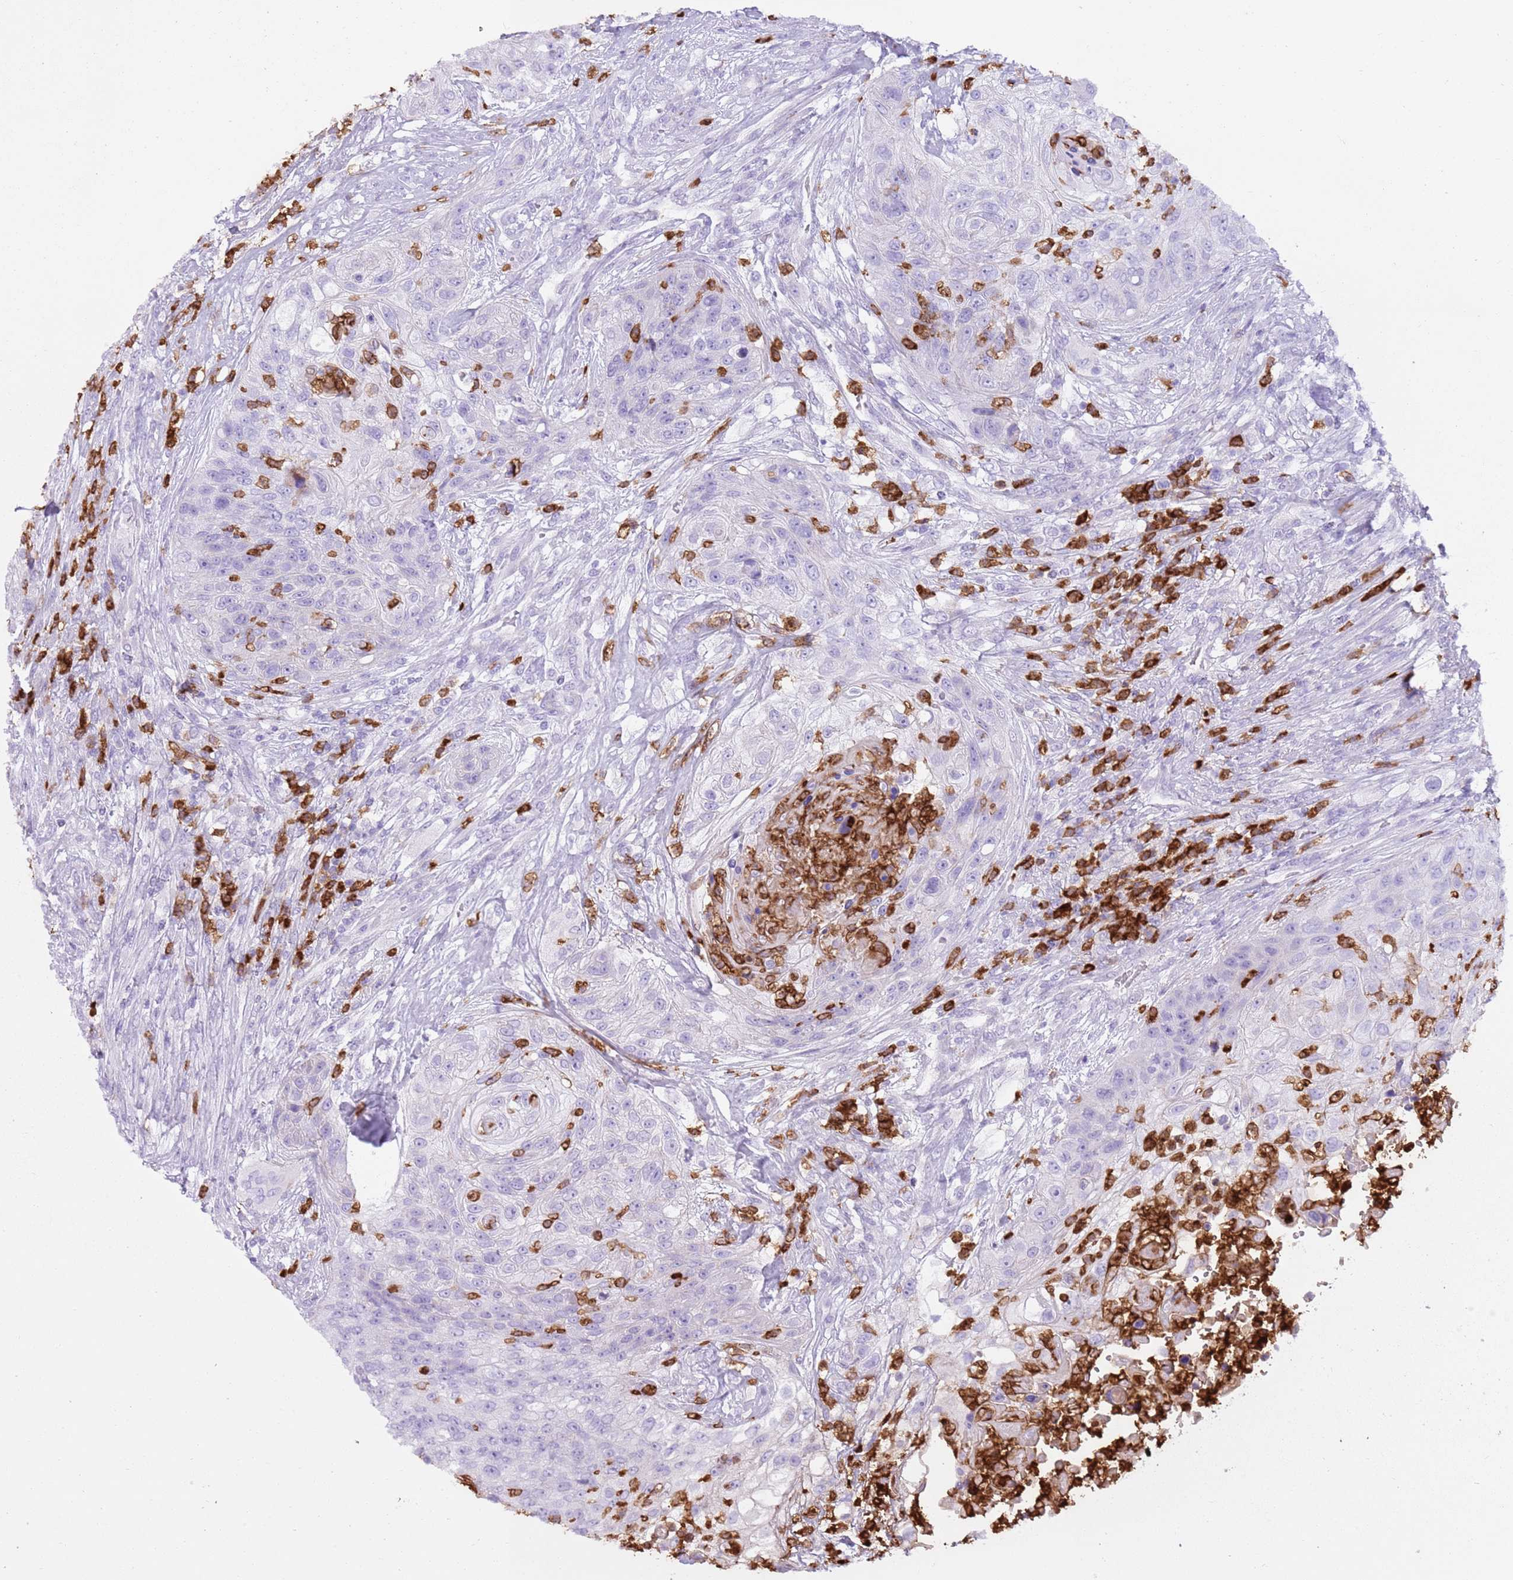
{"staining": {"intensity": "negative", "quantity": "none", "location": "none"}, "tissue": "urothelial cancer", "cell_type": "Tumor cells", "image_type": "cancer", "snomed": [{"axis": "morphology", "description": "Urothelial carcinoma, High grade"}, {"axis": "topography", "description": "Urinary bladder"}], "caption": "Immunohistochemistry (IHC) image of neoplastic tissue: human urothelial carcinoma (high-grade) stained with DAB reveals no significant protein staining in tumor cells.", "gene": "CD177", "patient": {"sex": "female", "age": 60}}